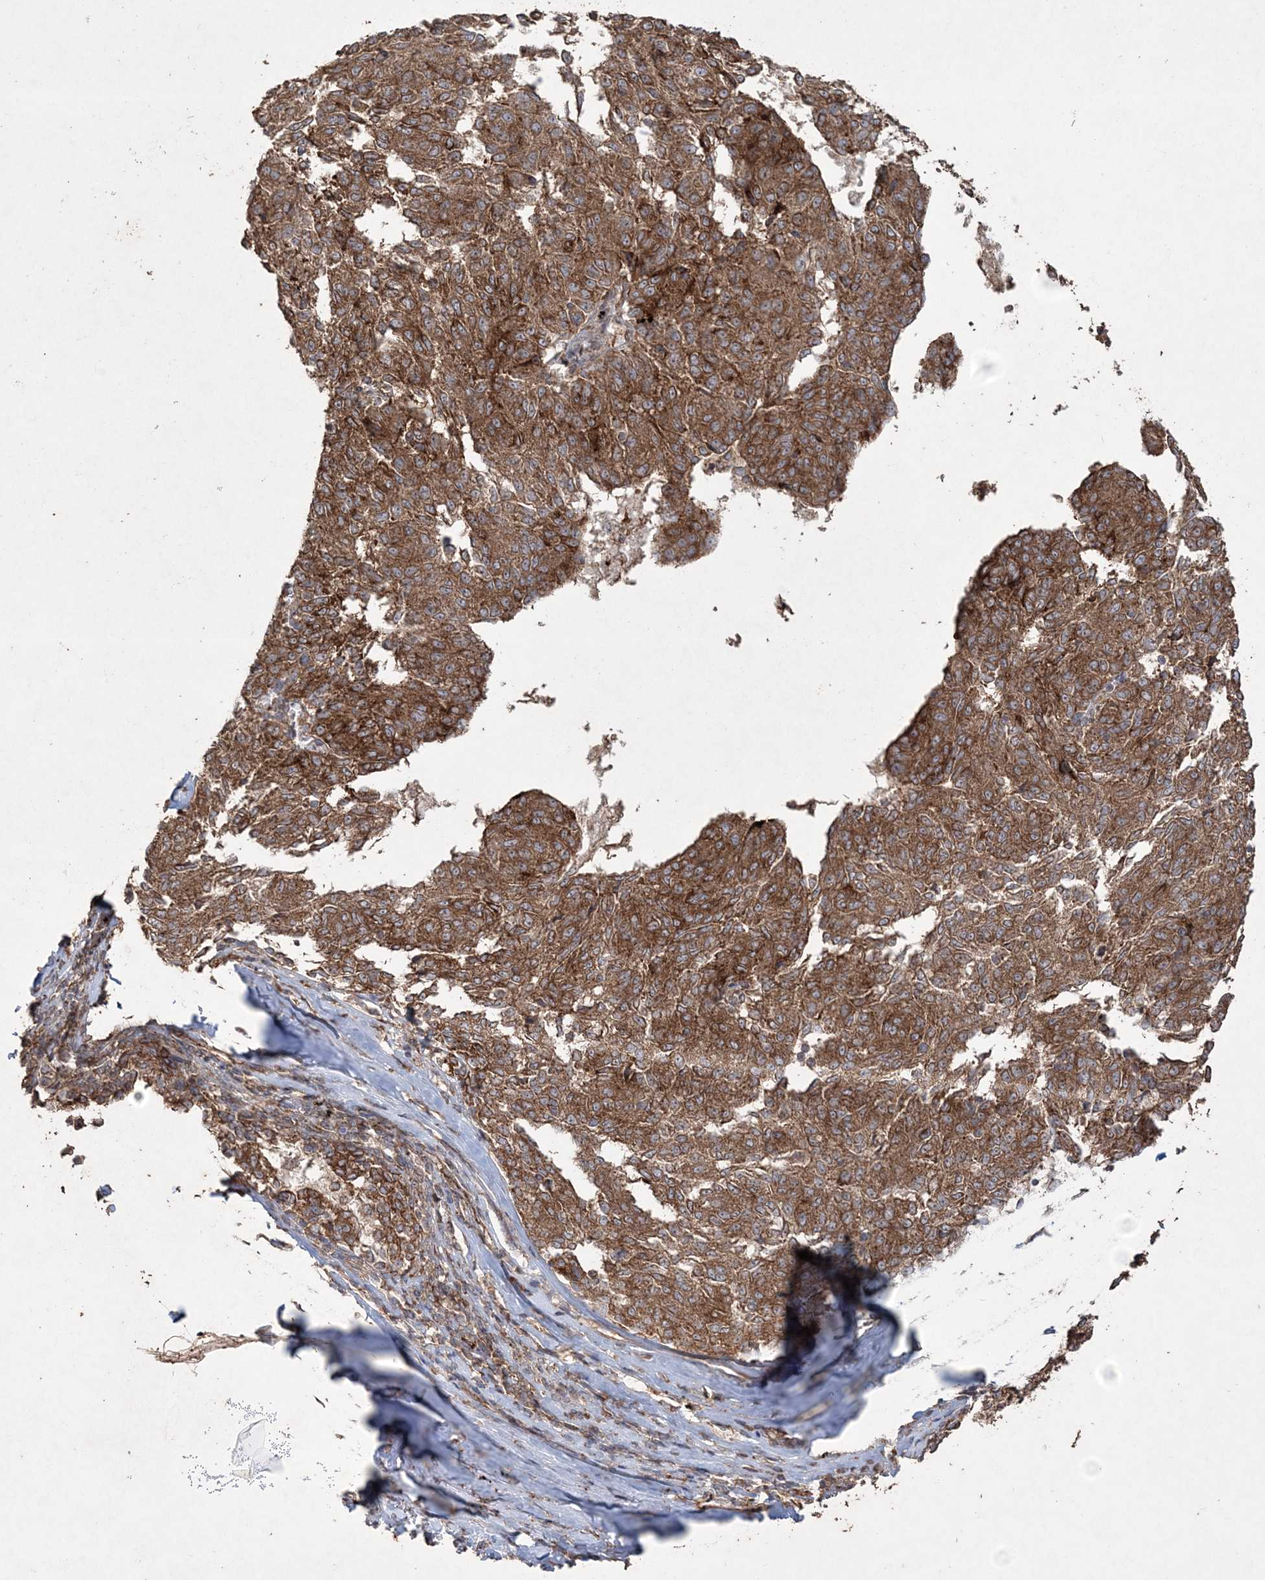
{"staining": {"intensity": "moderate", "quantity": ">75%", "location": "cytoplasmic/membranous"}, "tissue": "melanoma", "cell_type": "Tumor cells", "image_type": "cancer", "snomed": [{"axis": "morphology", "description": "Malignant melanoma, NOS"}, {"axis": "topography", "description": "Skin"}], "caption": "Immunohistochemical staining of human melanoma displays medium levels of moderate cytoplasmic/membranous positivity in about >75% of tumor cells. (DAB (3,3'-diaminobenzidine) IHC, brown staining for protein, blue staining for nuclei).", "gene": "TTC7A", "patient": {"sex": "female", "age": 72}}